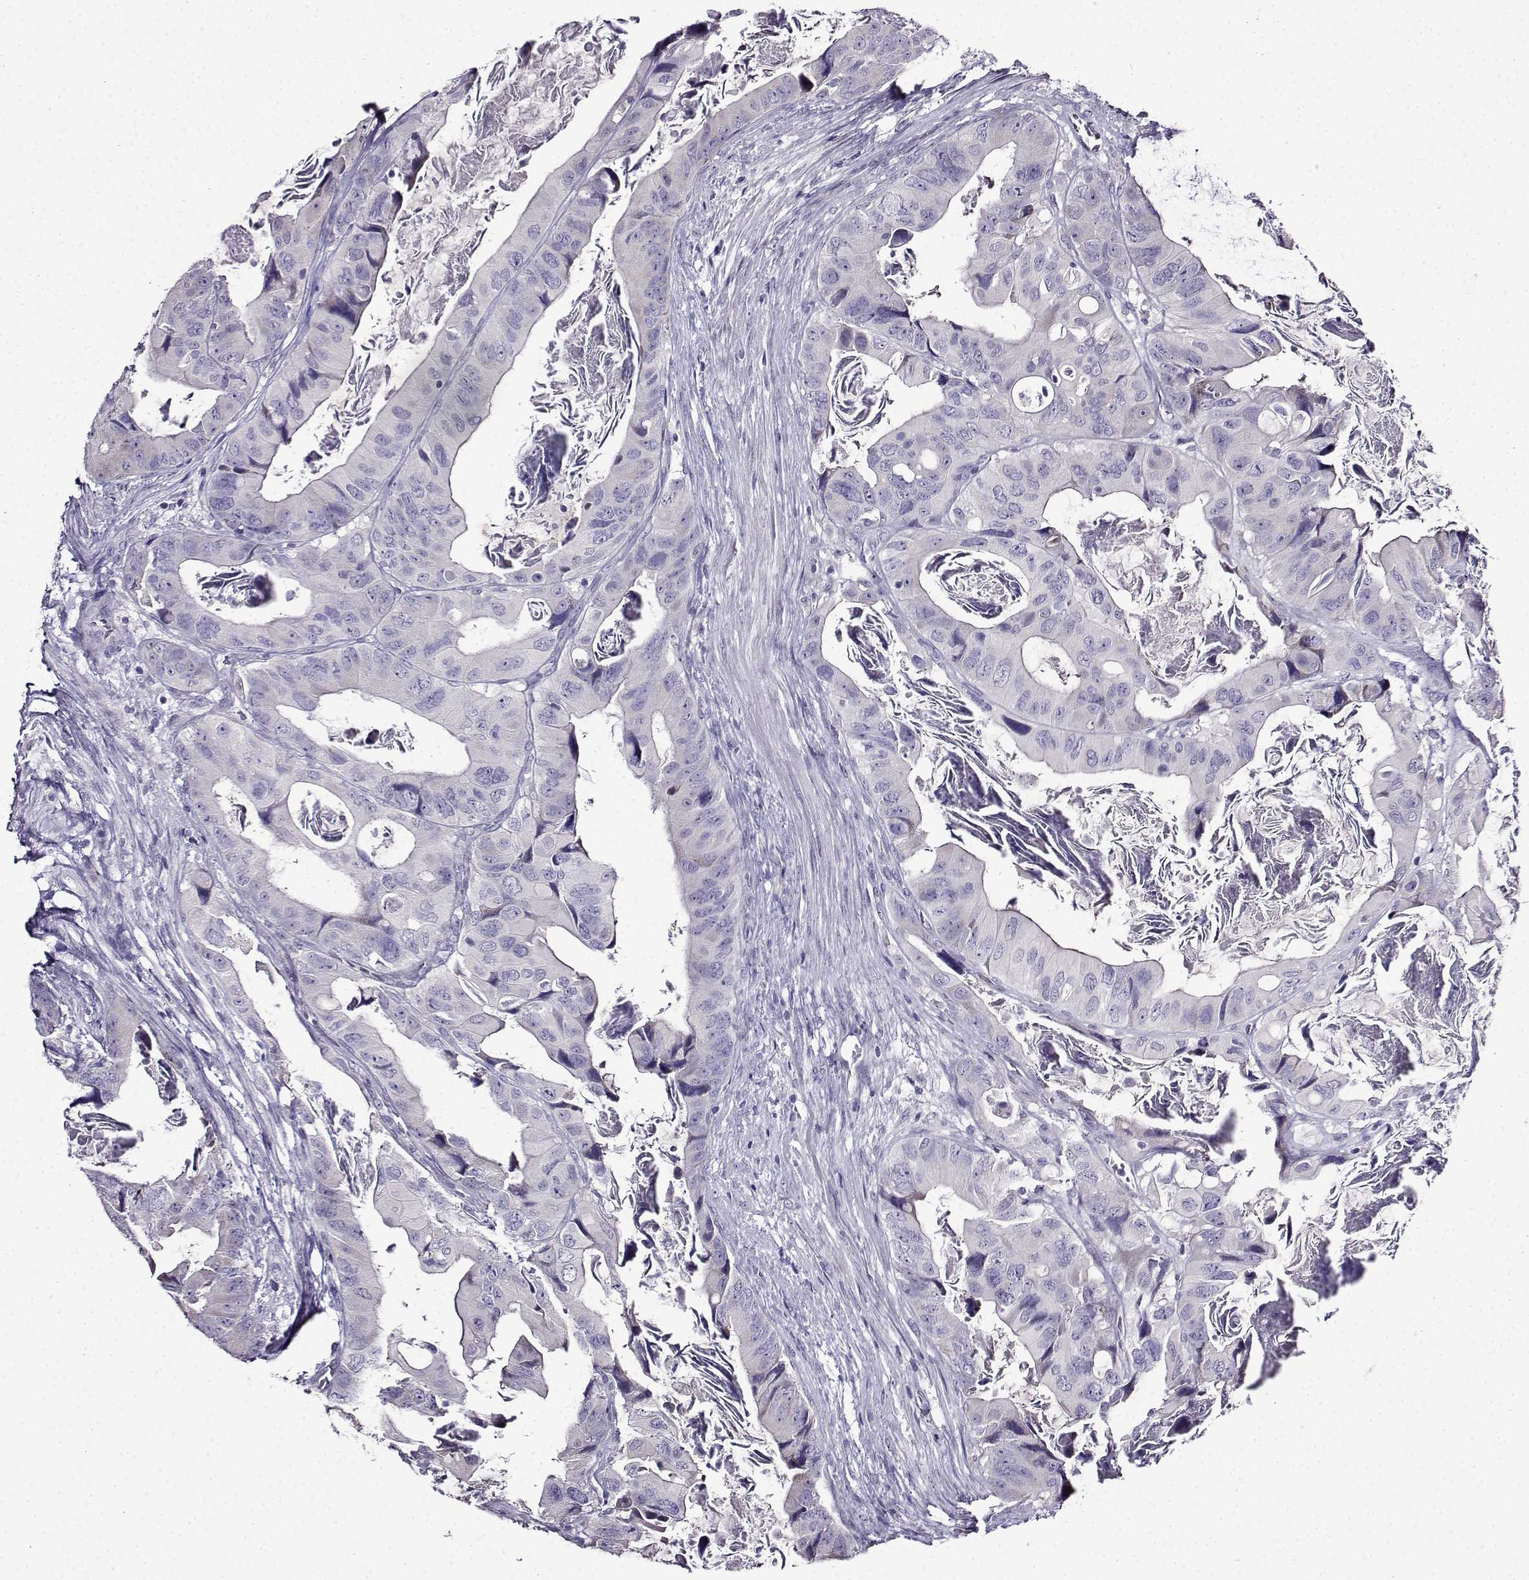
{"staining": {"intensity": "negative", "quantity": "none", "location": "none"}, "tissue": "colorectal cancer", "cell_type": "Tumor cells", "image_type": "cancer", "snomed": [{"axis": "morphology", "description": "Adenocarcinoma, NOS"}, {"axis": "topography", "description": "Rectum"}], "caption": "This image is of colorectal adenocarcinoma stained with immunohistochemistry to label a protein in brown with the nuclei are counter-stained blue. There is no expression in tumor cells.", "gene": "TMEM266", "patient": {"sex": "male", "age": 64}}